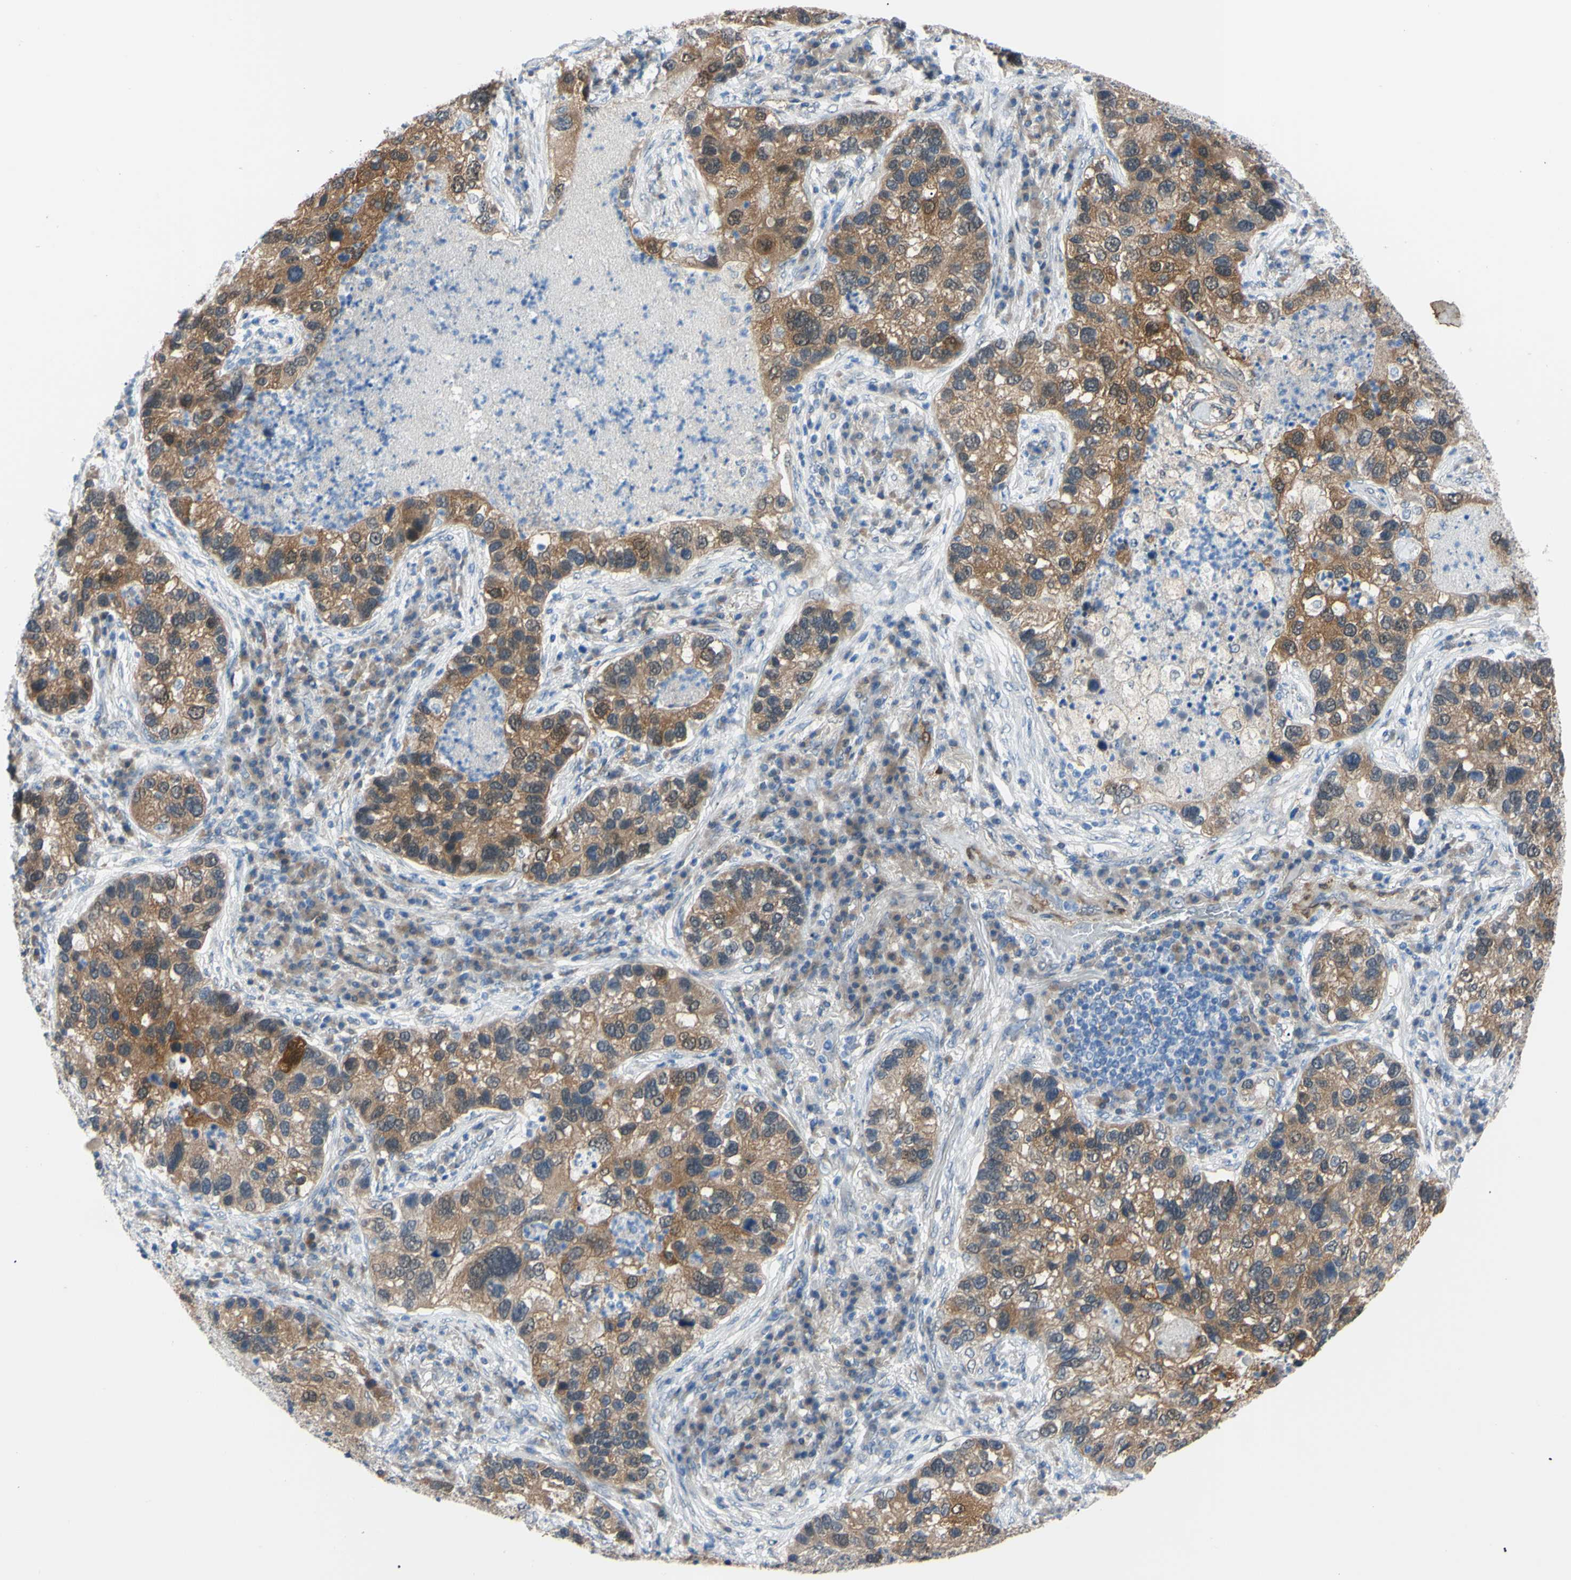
{"staining": {"intensity": "moderate", "quantity": ">75%", "location": "cytoplasmic/membranous,nuclear"}, "tissue": "lung cancer", "cell_type": "Tumor cells", "image_type": "cancer", "snomed": [{"axis": "morphology", "description": "Normal tissue, NOS"}, {"axis": "morphology", "description": "Adenocarcinoma, NOS"}, {"axis": "topography", "description": "Bronchus"}, {"axis": "topography", "description": "Lung"}], "caption": "A photomicrograph of human lung cancer (adenocarcinoma) stained for a protein displays moderate cytoplasmic/membranous and nuclear brown staining in tumor cells.", "gene": "NOL3", "patient": {"sex": "male", "age": 54}}